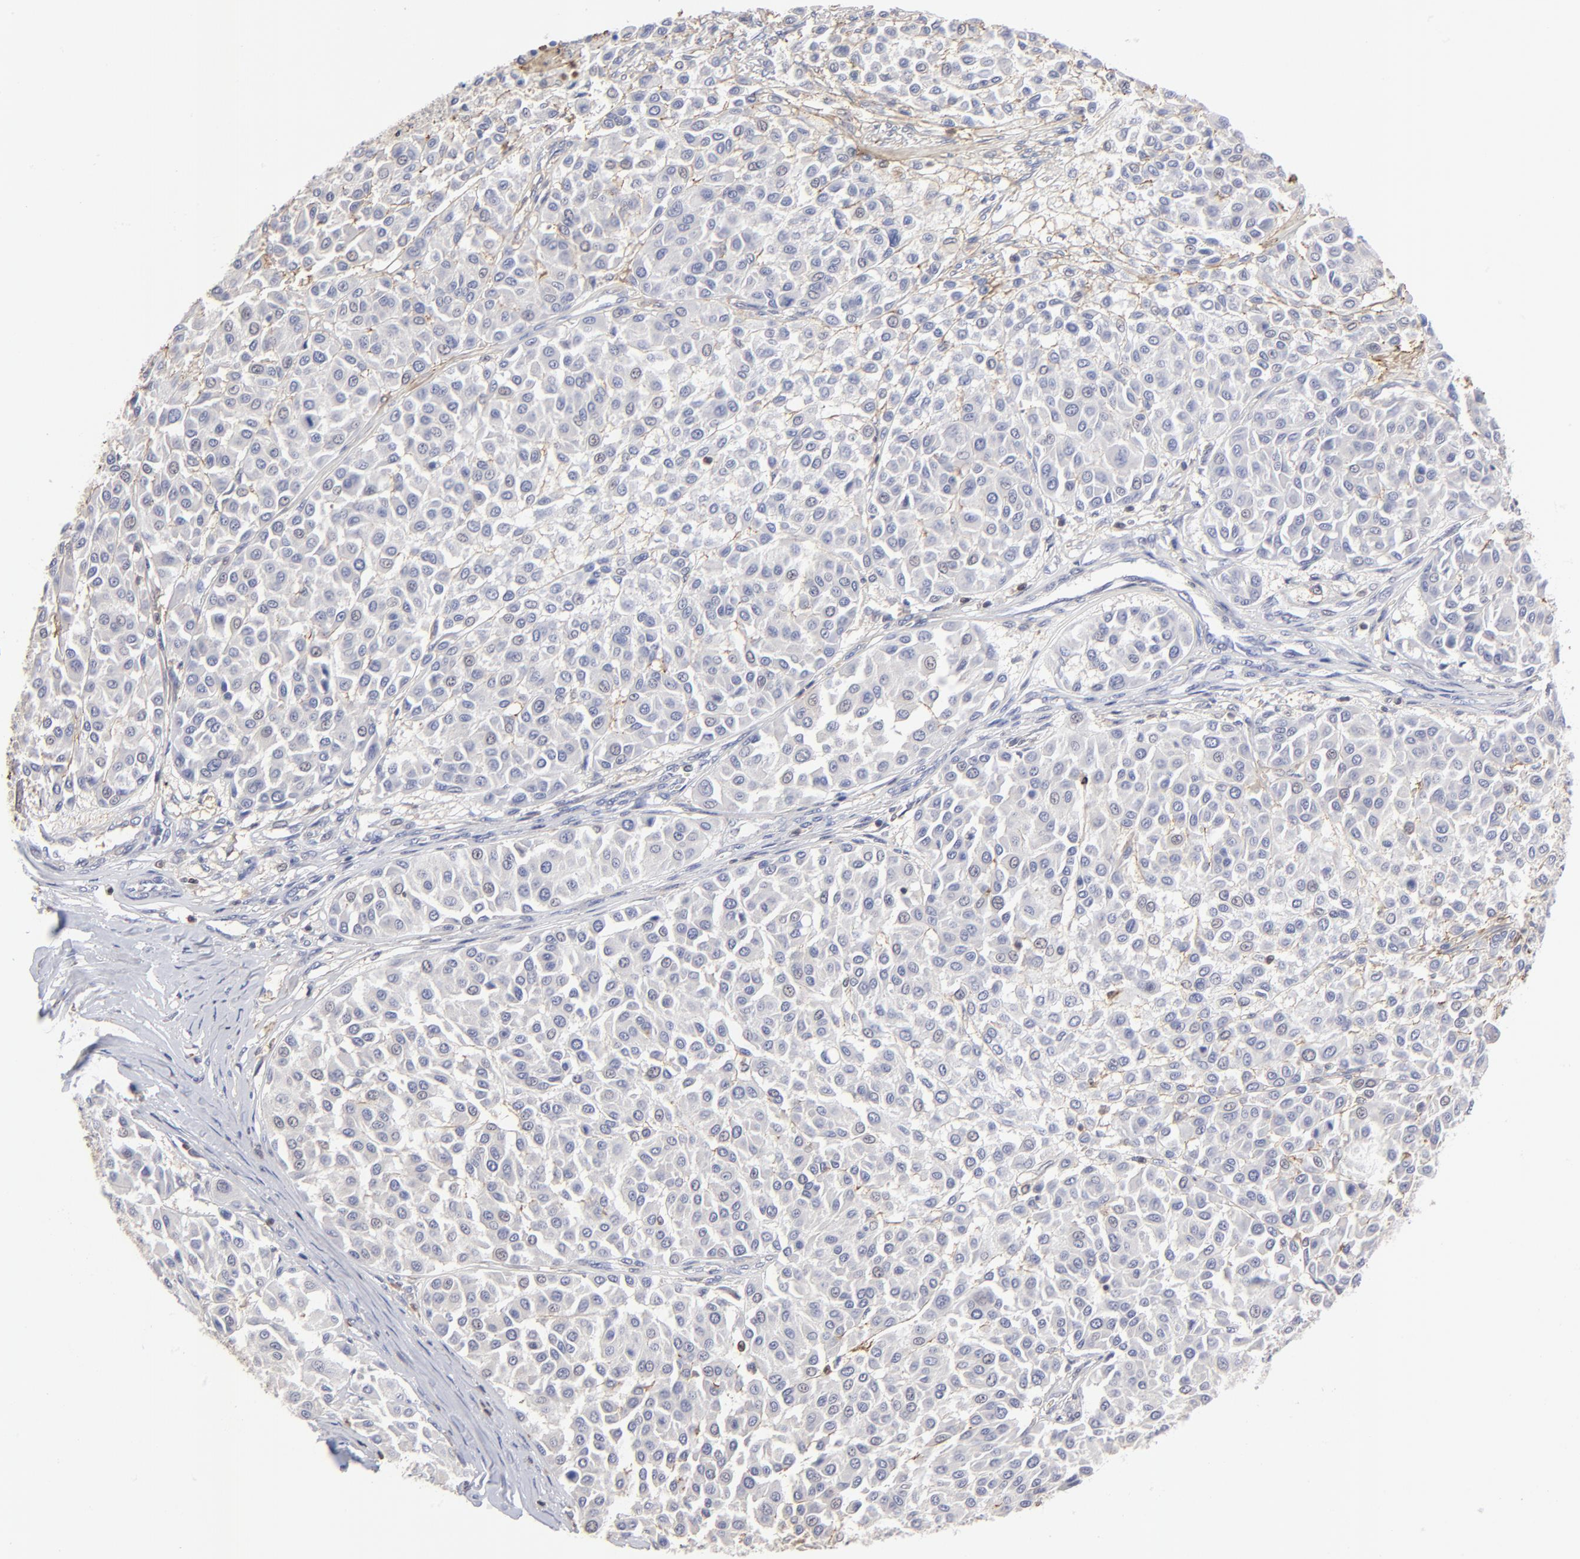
{"staining": {"intensity": "negative", "quantity": "none", "location": "none"}, "tissue": "melanoma", "cell_type": "Tumor cells", "image_type": "cancer", "snomed": [{"axis": "morphology", "description": "Malignant melanoma, Metastatic site"}, {"axis": "topography", "description": "Soft tissue"}], "caption": "This photomicrograph is of malignant melanoma (metastatic site) stained with IHC to label a protein in brown with the nuclei are counter-stained blue. There is no expression in tumor cells. (Brightfield microscopy of DAB (3,3'-diaminobenzidine) immunohistochemistry (IHC) at high magnification).", "gene": "TBXT", "patient": {"sex": "male", "age": 41}}